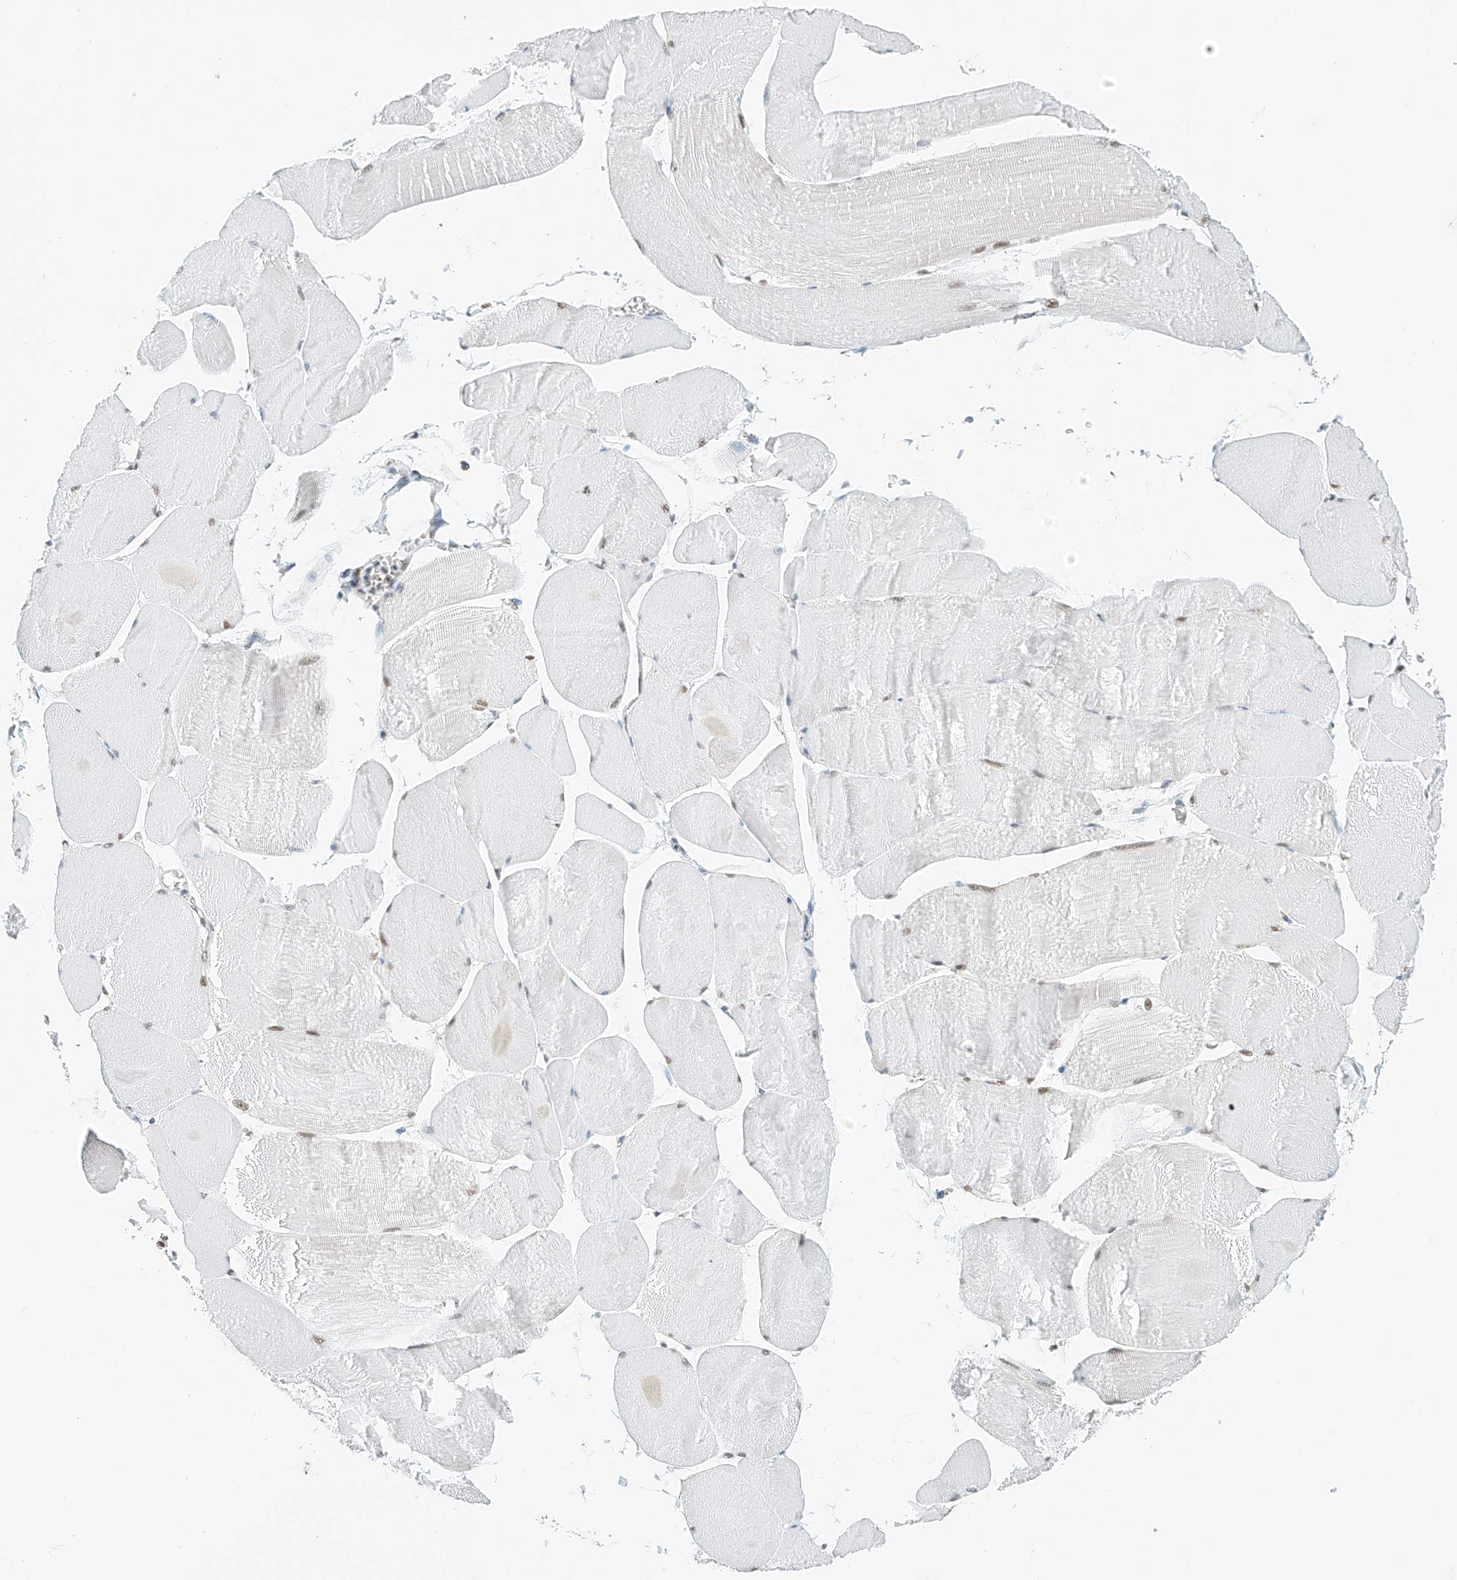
{"staining": {"intensity": "negative", "quantity": "none", "location": "none"}, "tissue": "skeletal muscle", "cell_type": "Myocytes", "image_type": "normal", "snomed": [{"axis": "morphology", "description": "Normal tissue, NOS"}, {"axis": "morphology", "description": "Basal cell carcinoma"}, {"axis": "topography", "description": "Skeletal muscle"}], "caption": "This is an IHC photomicrograph of unremarkable human skeletal muscle. There is no staining in myocytes.", "gene": "PPA2", "patient": {"sex": "female", "age": 64}}